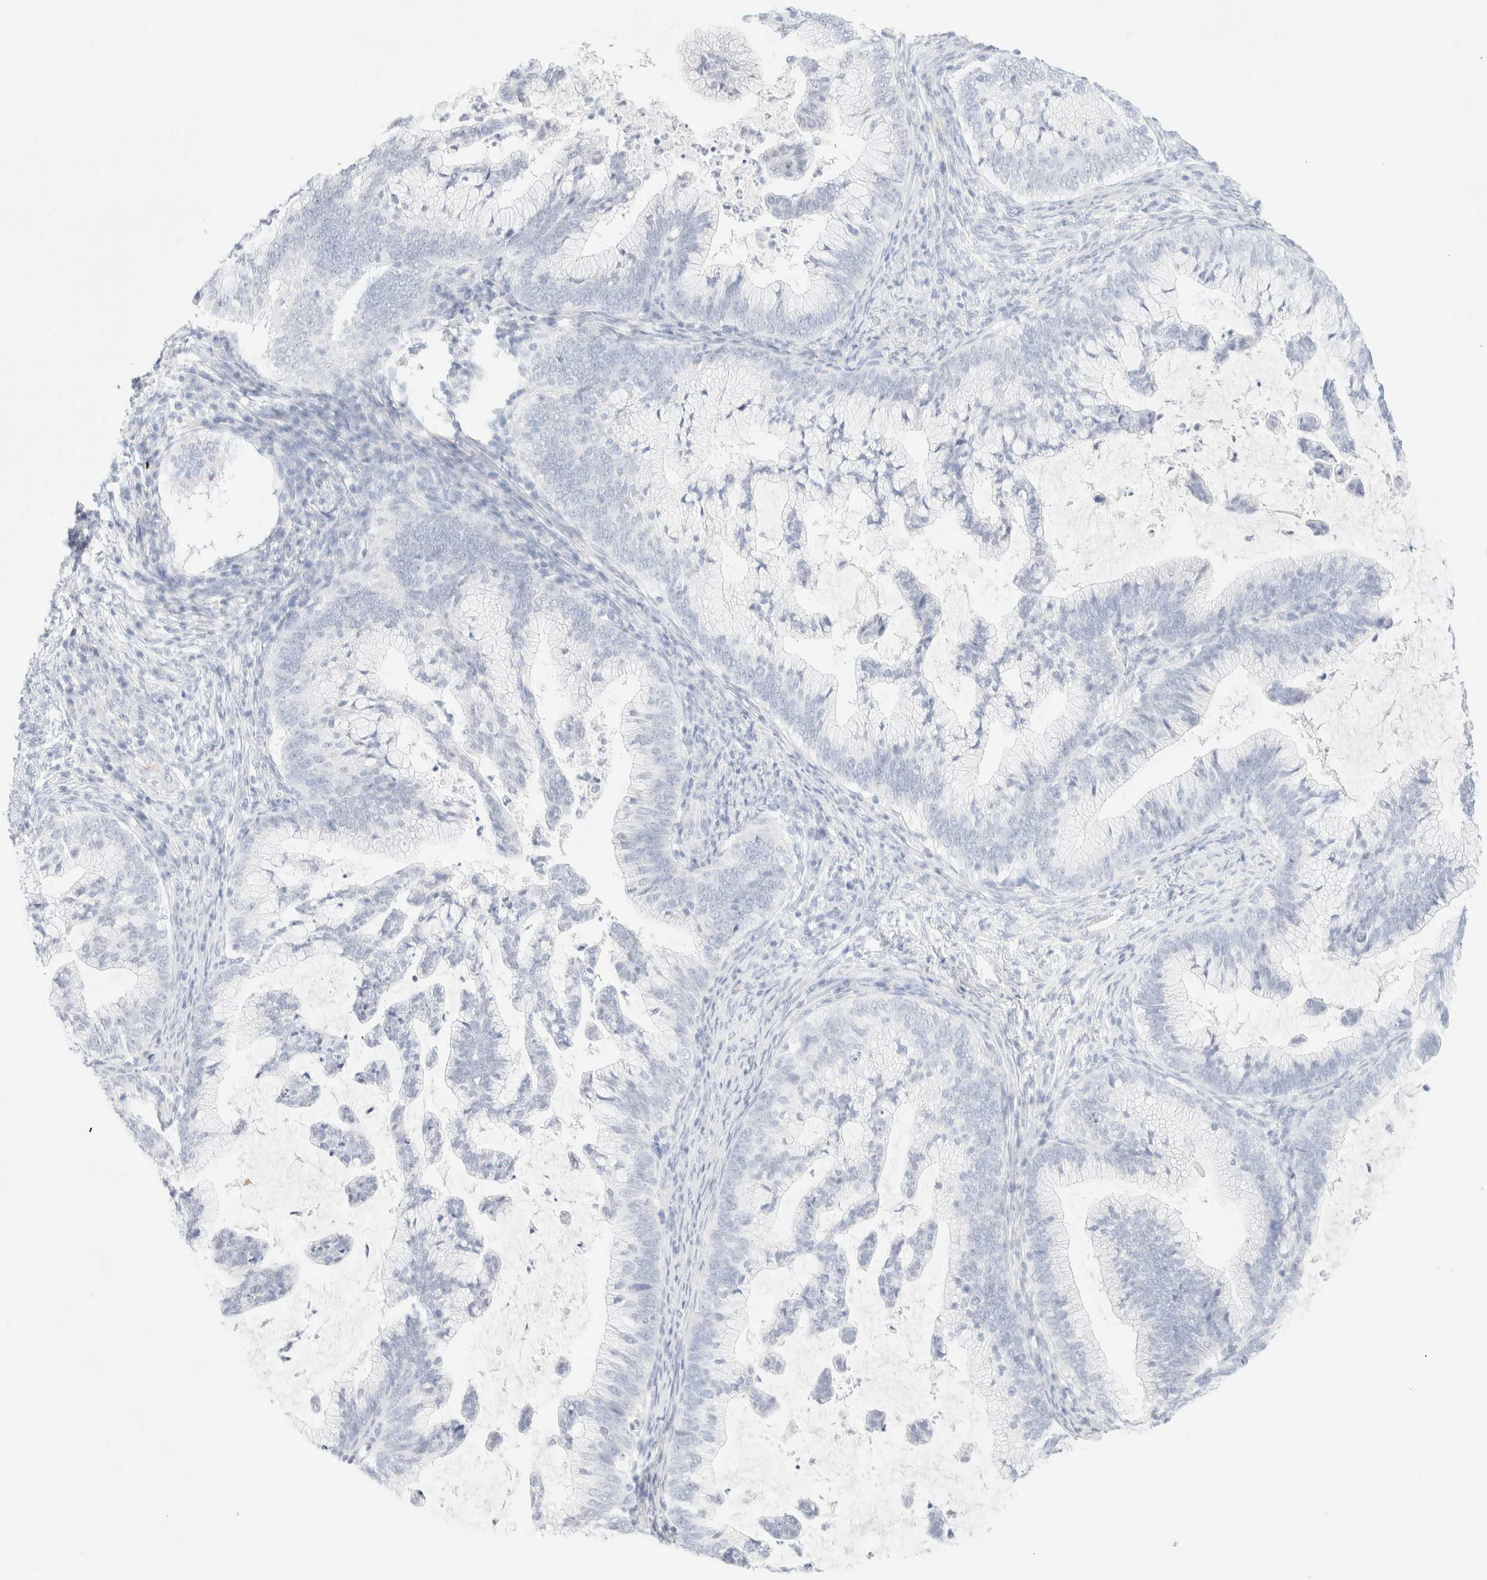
{"staining": {"intensity": "negative", "quantity": "none", "location": "none"}, "tissue": "cervical cancer", "cell_type": "Tumor cells", "image_type": "cancer", "snomed": [{"axis": "morphology", "description": "Adenocarcinoma, NOS"}, {"axis": "topography", "description": "Cervix"}], "caption": "Immunohistochemistry photomicrograph of cervical adenocarcinoma stained for a protein (brown), which reveals no expression in tumor cells.", "gene": "KRT15", "patient": {"sex": "female", "age": 36}}